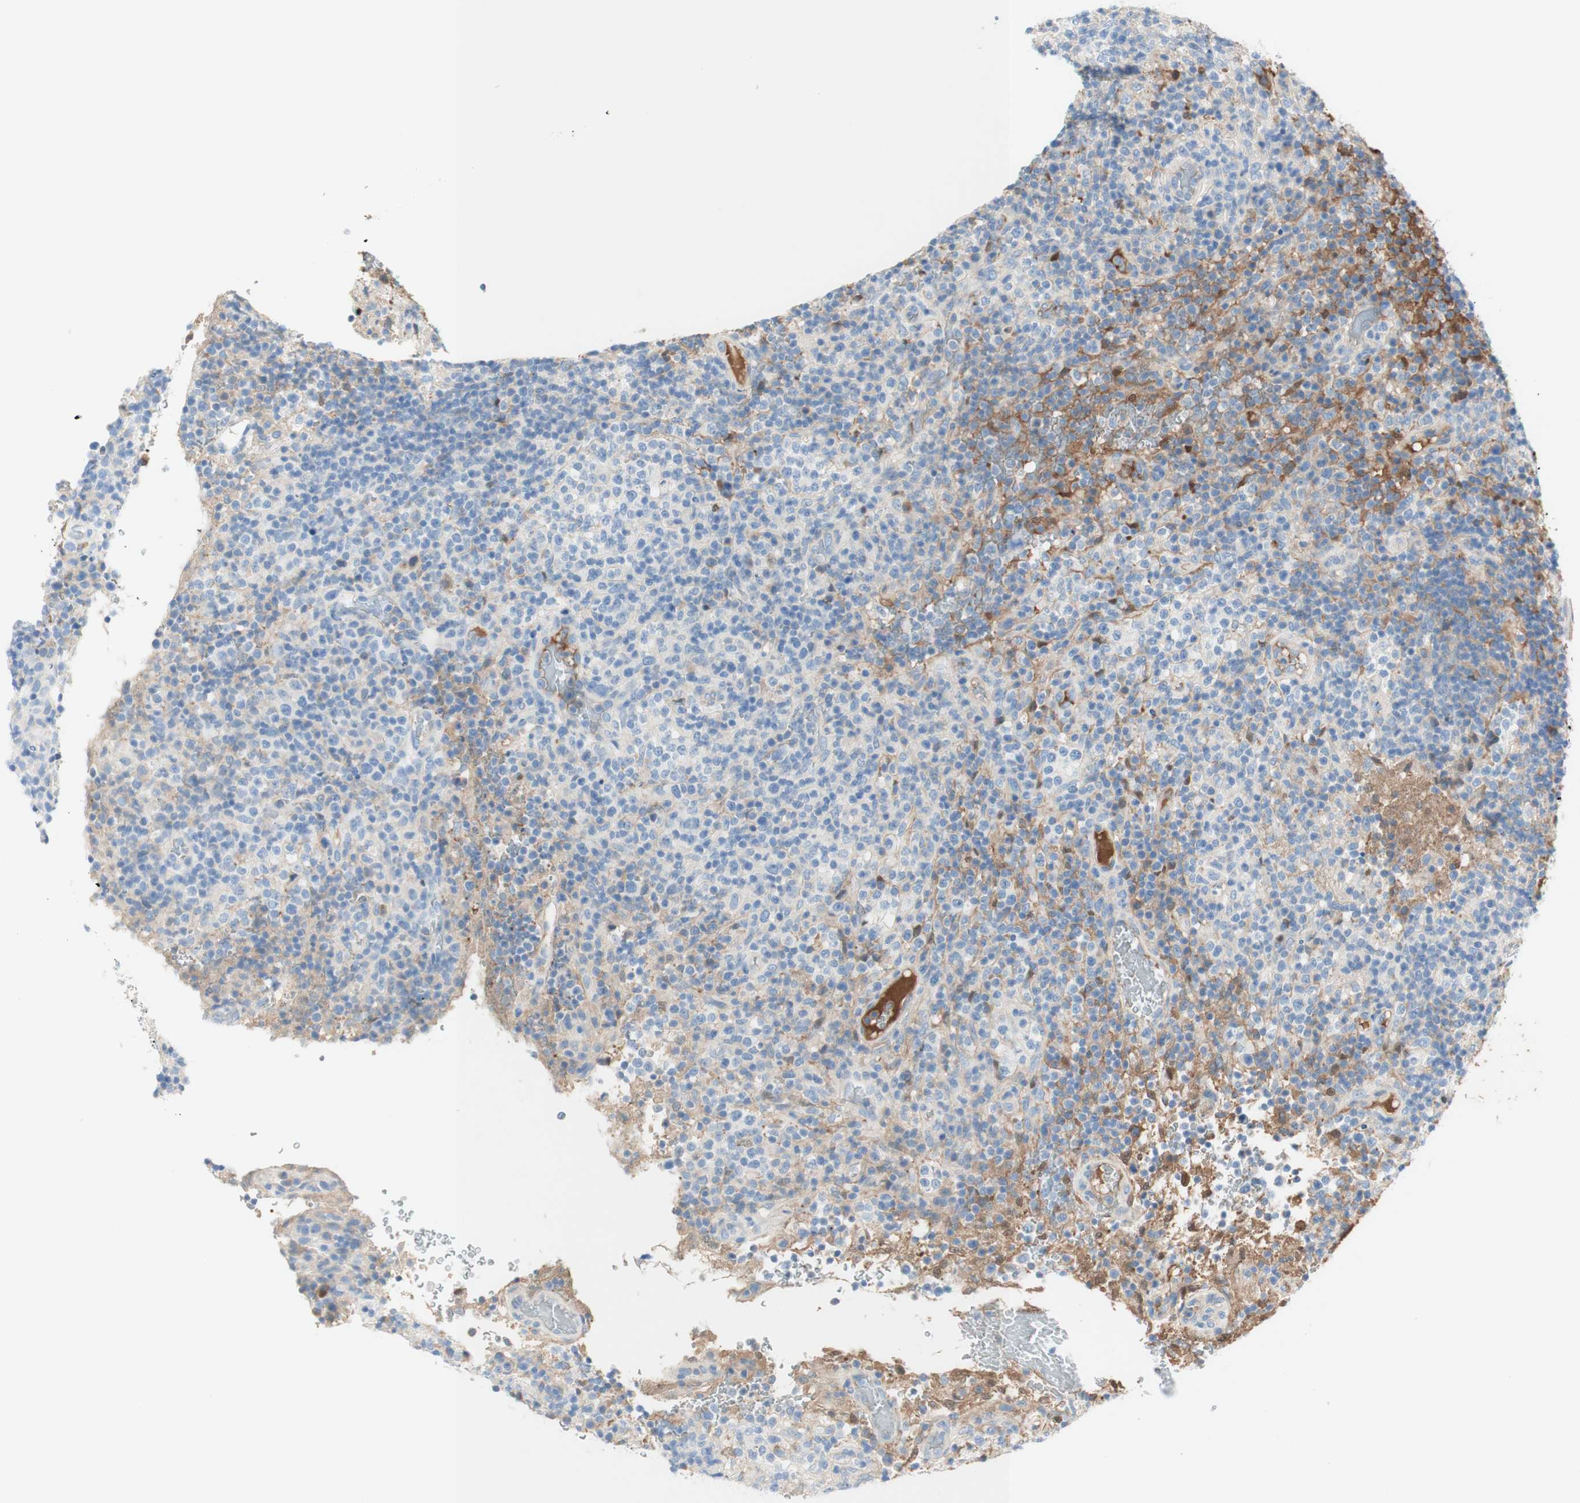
{"staining": {"intensity": "negative", "quantity": "none", "location": "none"}, "tissue": "lymphoma", "cell_type": "Tumor cells", "image_type": "cancer", "snomed": [{"axis": "morphology", "description": "Malignant lymphoma, non-Hodgkin's type, High grade"}, {"axis": "topography", "description": "Lymph node"}], "caption": "Lymphoma stained for a protein using immunohistochemistry shows no positivity tumor cells.", "gene": "KNG1", "patient": {"sex": "female", "age": 76}}